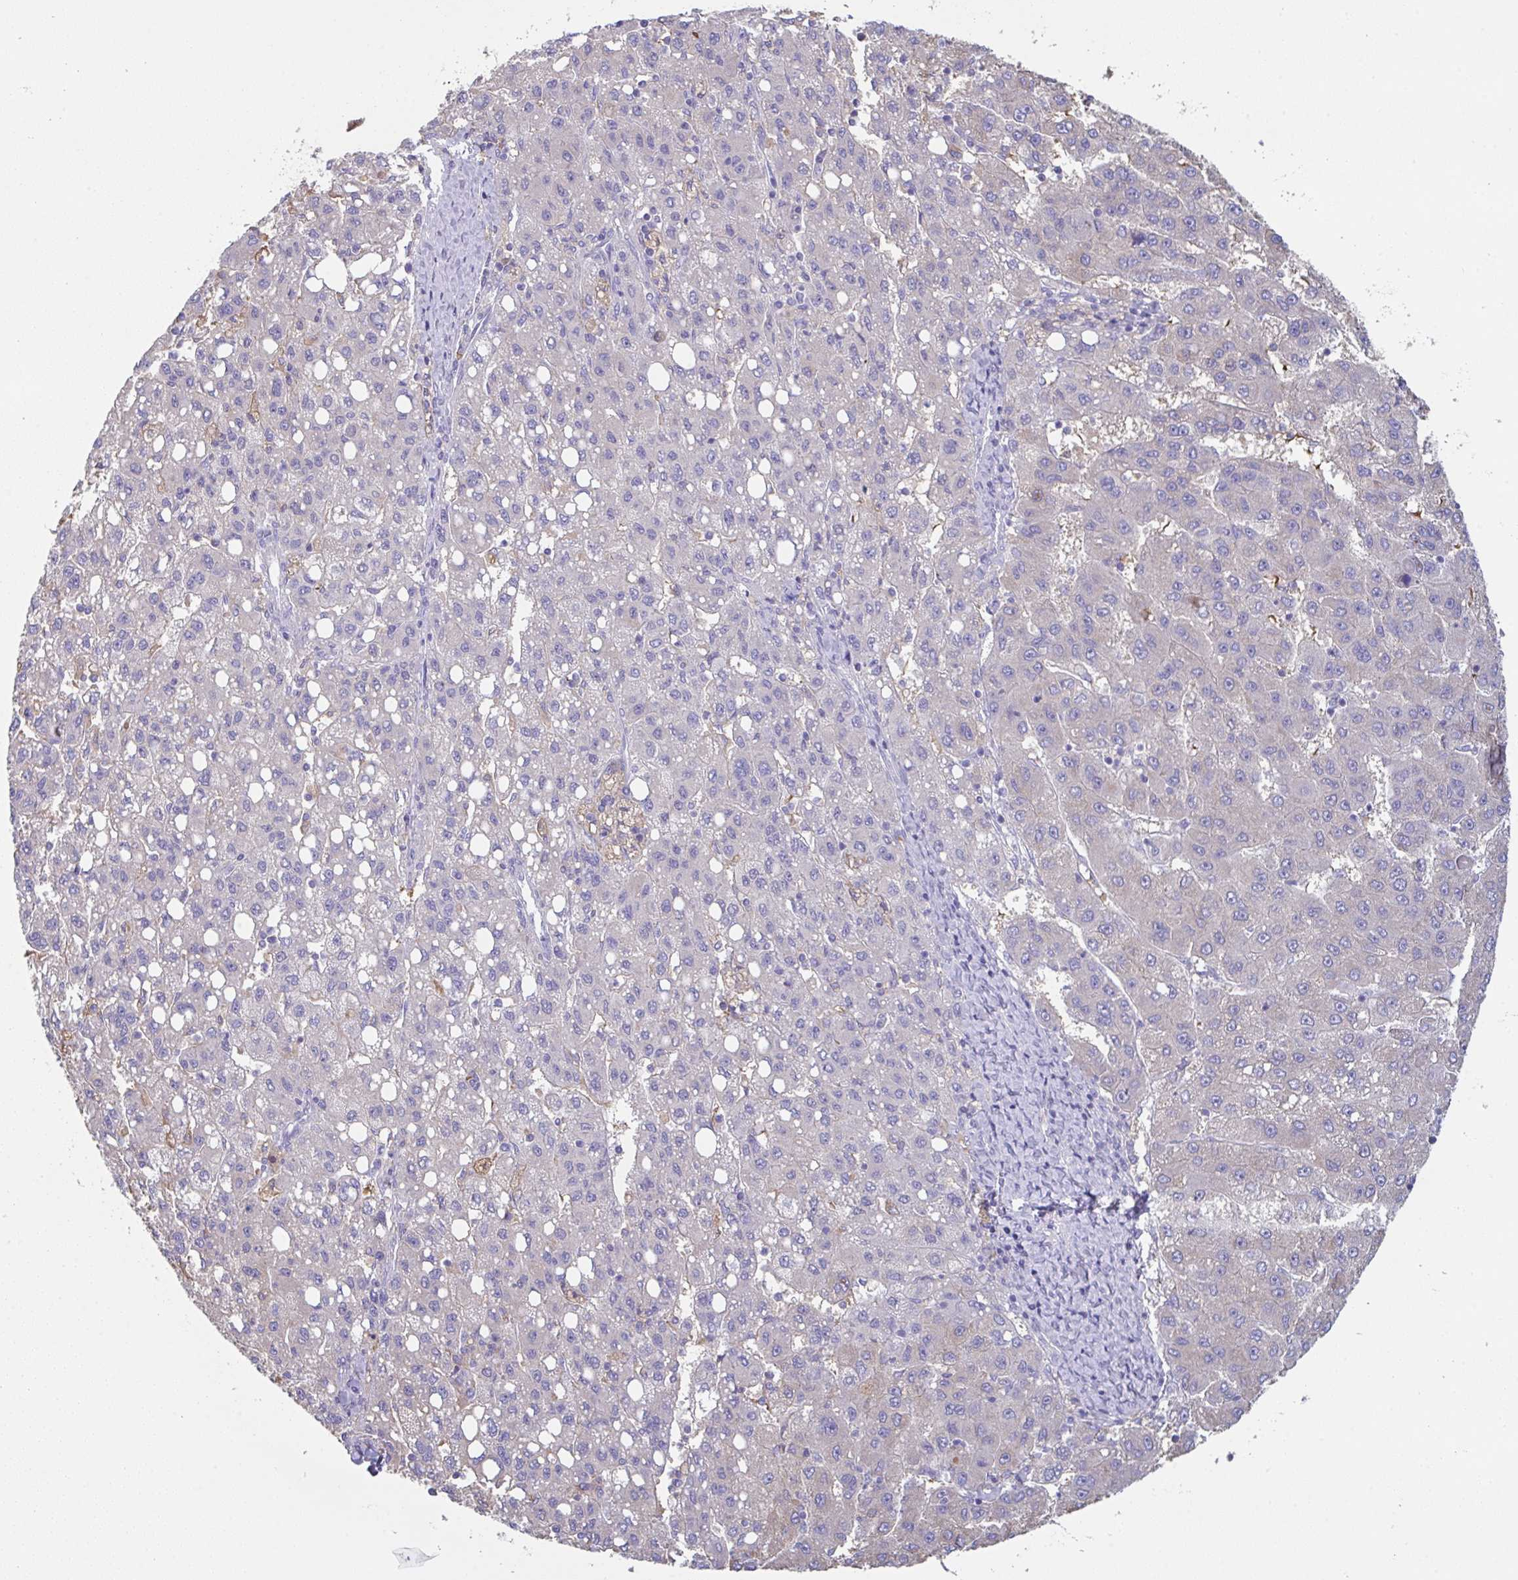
{"staining": {"intensity": "negative", "quantity": "none", "location": "none"}, "tissue": "liver cancer", "cell_type": "Tumor cells", "image_type": "cancer", "snomed": [{"axis": "morphology", "description": "Carcinoma, Hepatocellular, NOS"}, {"axis": "topography", "description": "Liver"}], "caption": "Liver cancer was stained to show a protein in brown. There is no significant expression in tumor cells. The staining was performed using DAB to visualize the protein expression in brown, while the nuclei were stained in blue with hematoxylin (Magnification: 20x).", "gene": "TFAP2C", "patient": {"sex": "female", "age": 82}}